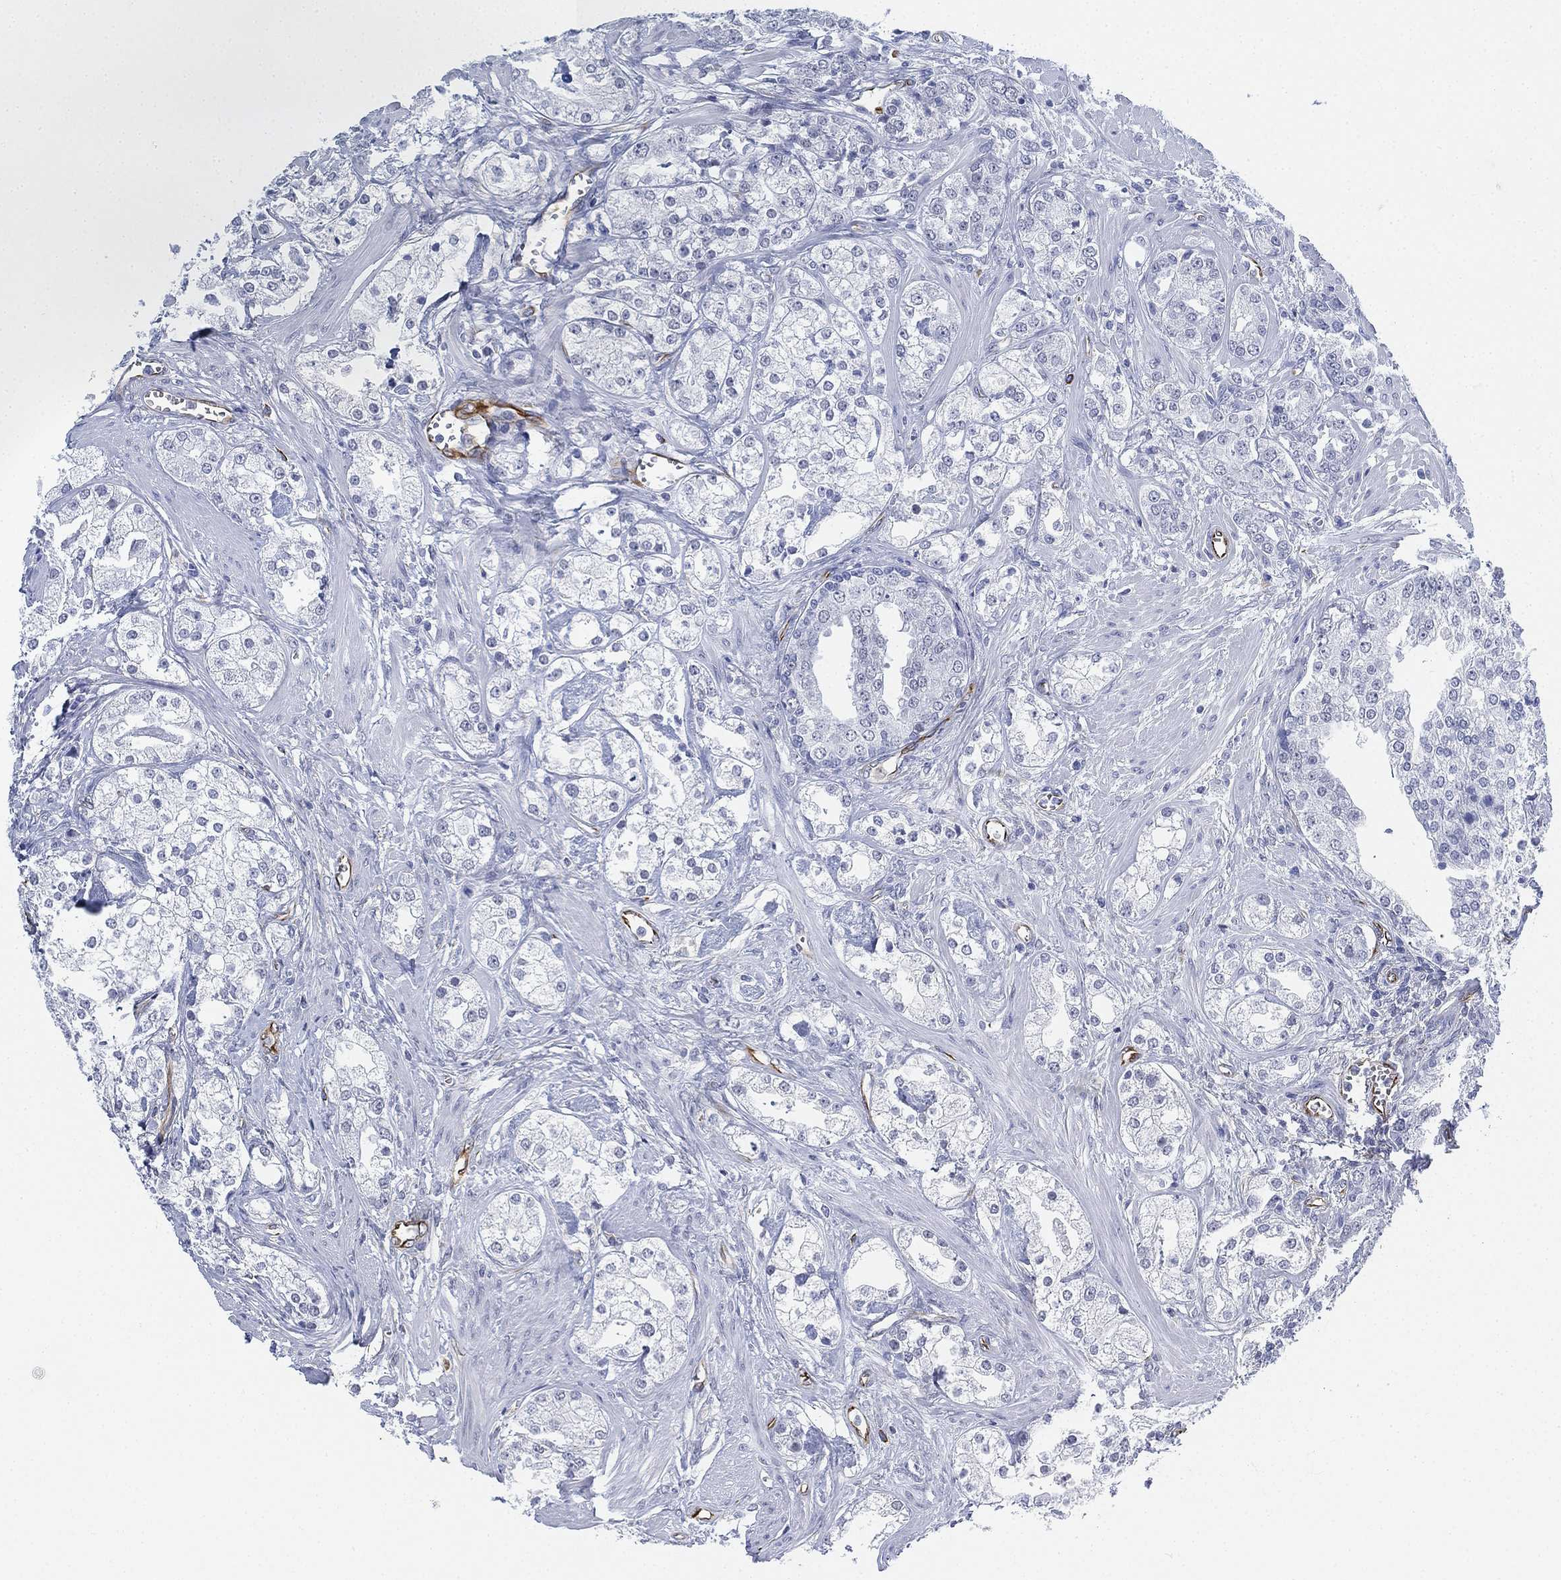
{"staining": {"intensity": "negative", "quantity": "none", "location": "none"}, "tissue": "prostate cancer", "cell_type": "Tumor cells", "image_type": "cancer", "snomed": [{"axis": "morphology", "description": "Adenocarcinoma, NOS"}, {"axis": "topography", "description": "Prostate and seminal vesicle, NOS"}, {"axis": "topography", "description": "Prostate"}], "caption": "Immunohistochemical staining of human prostate adenocarcinoma shows no significant staining in tumor cells.", "gene": "PSKH2", "patient": {"sex": "male", "age": 62}}